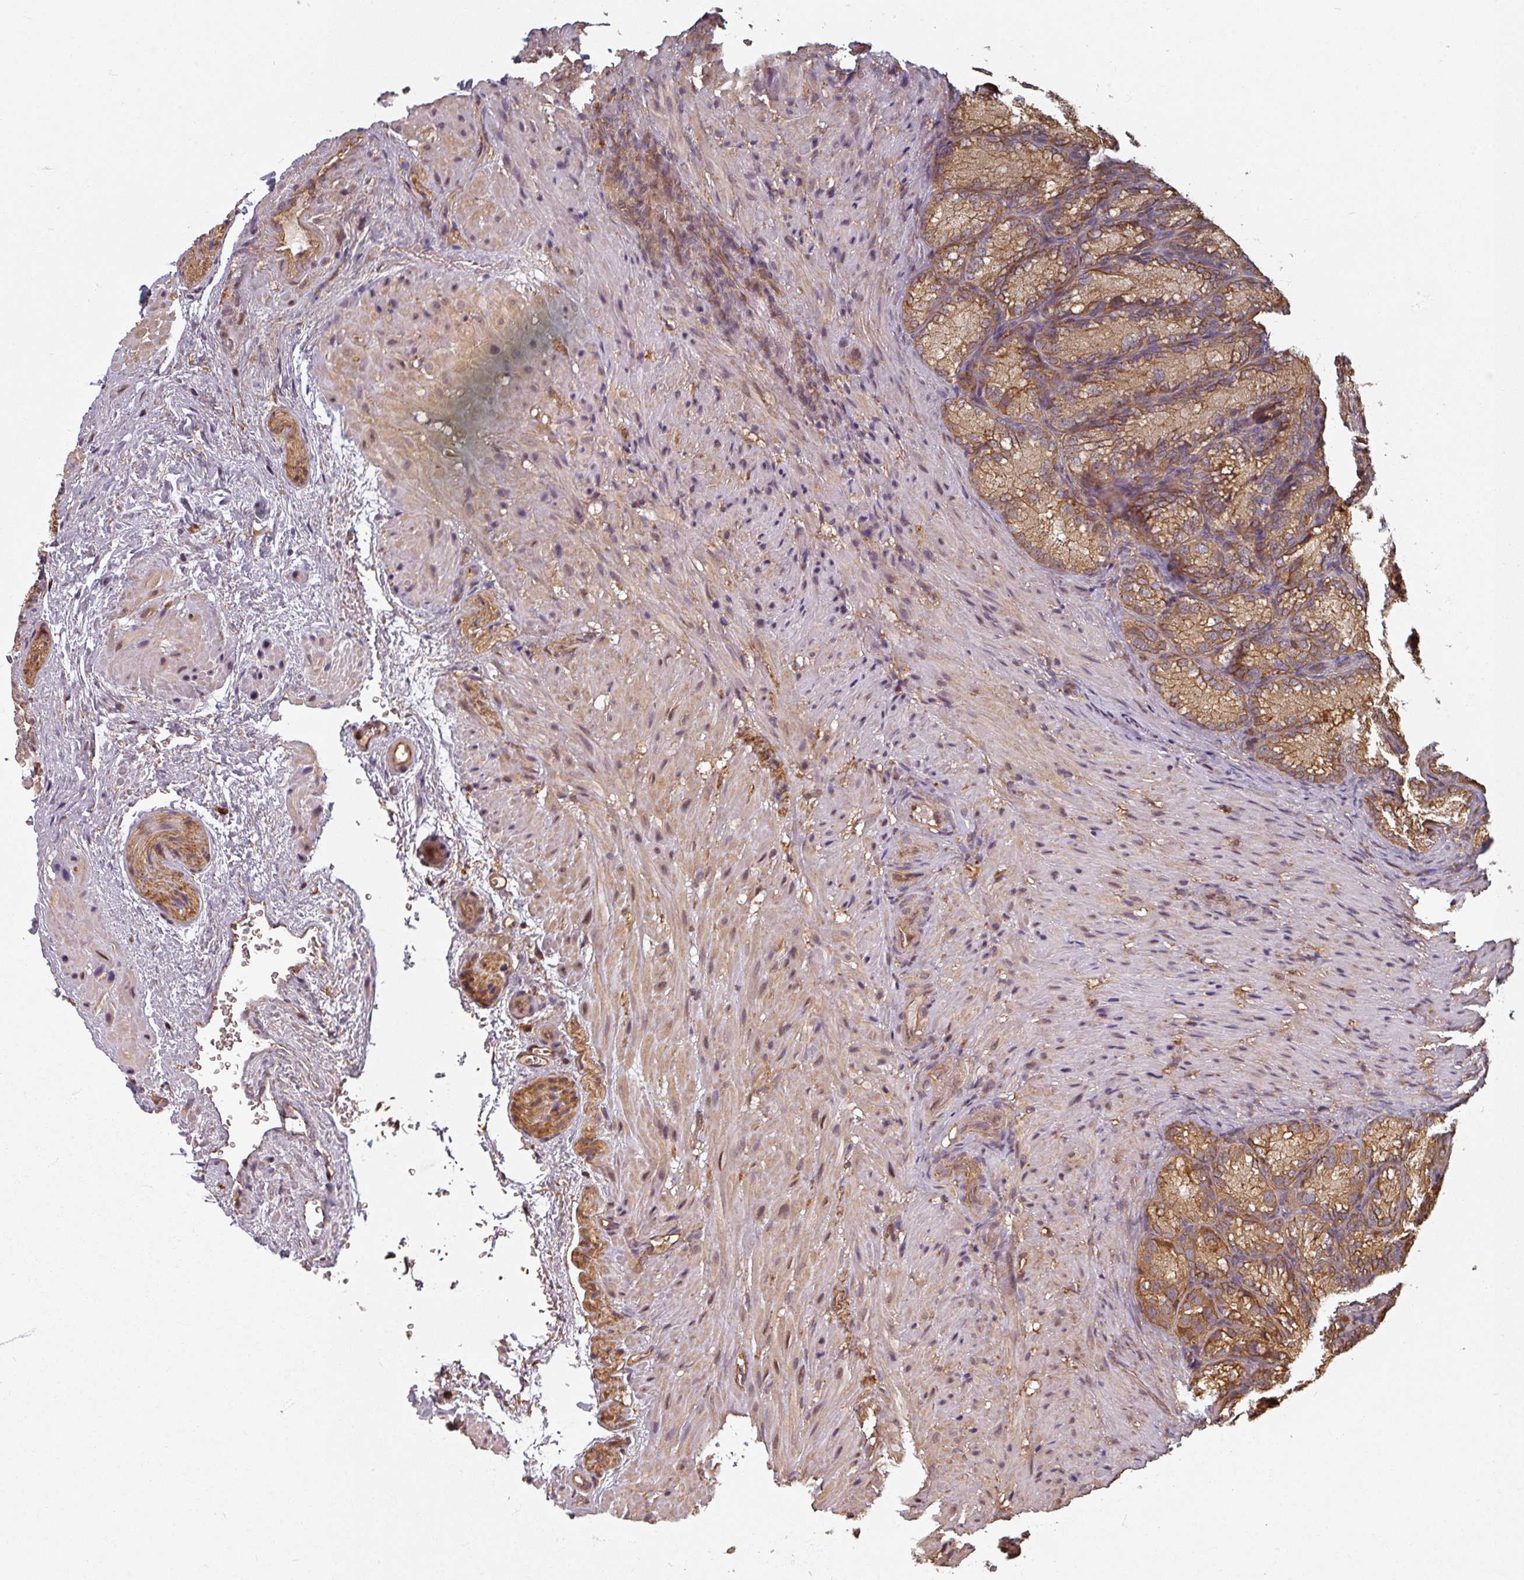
{"staining": {"intensity": "moderate", "quantity": ">75%", "location": "cytoplasmic/membranous"}, "tissue": "seminal vesicle", "cell_type": "Glandular cells", "image_type": "normal", "snomed": [{"axis": "morphology", "description": "Normal tissue, NOS"}, {"axis": "topography", "description": "Seminal veicle"}], "caption": "Immunohistochemical staining of unremarkable seminal vesicle shows moderate cytoplasmic/membranous protein staining in about >75% of glandular cells.", "gene": "EID1", "patient": {"sex": "male", "age": 58}}